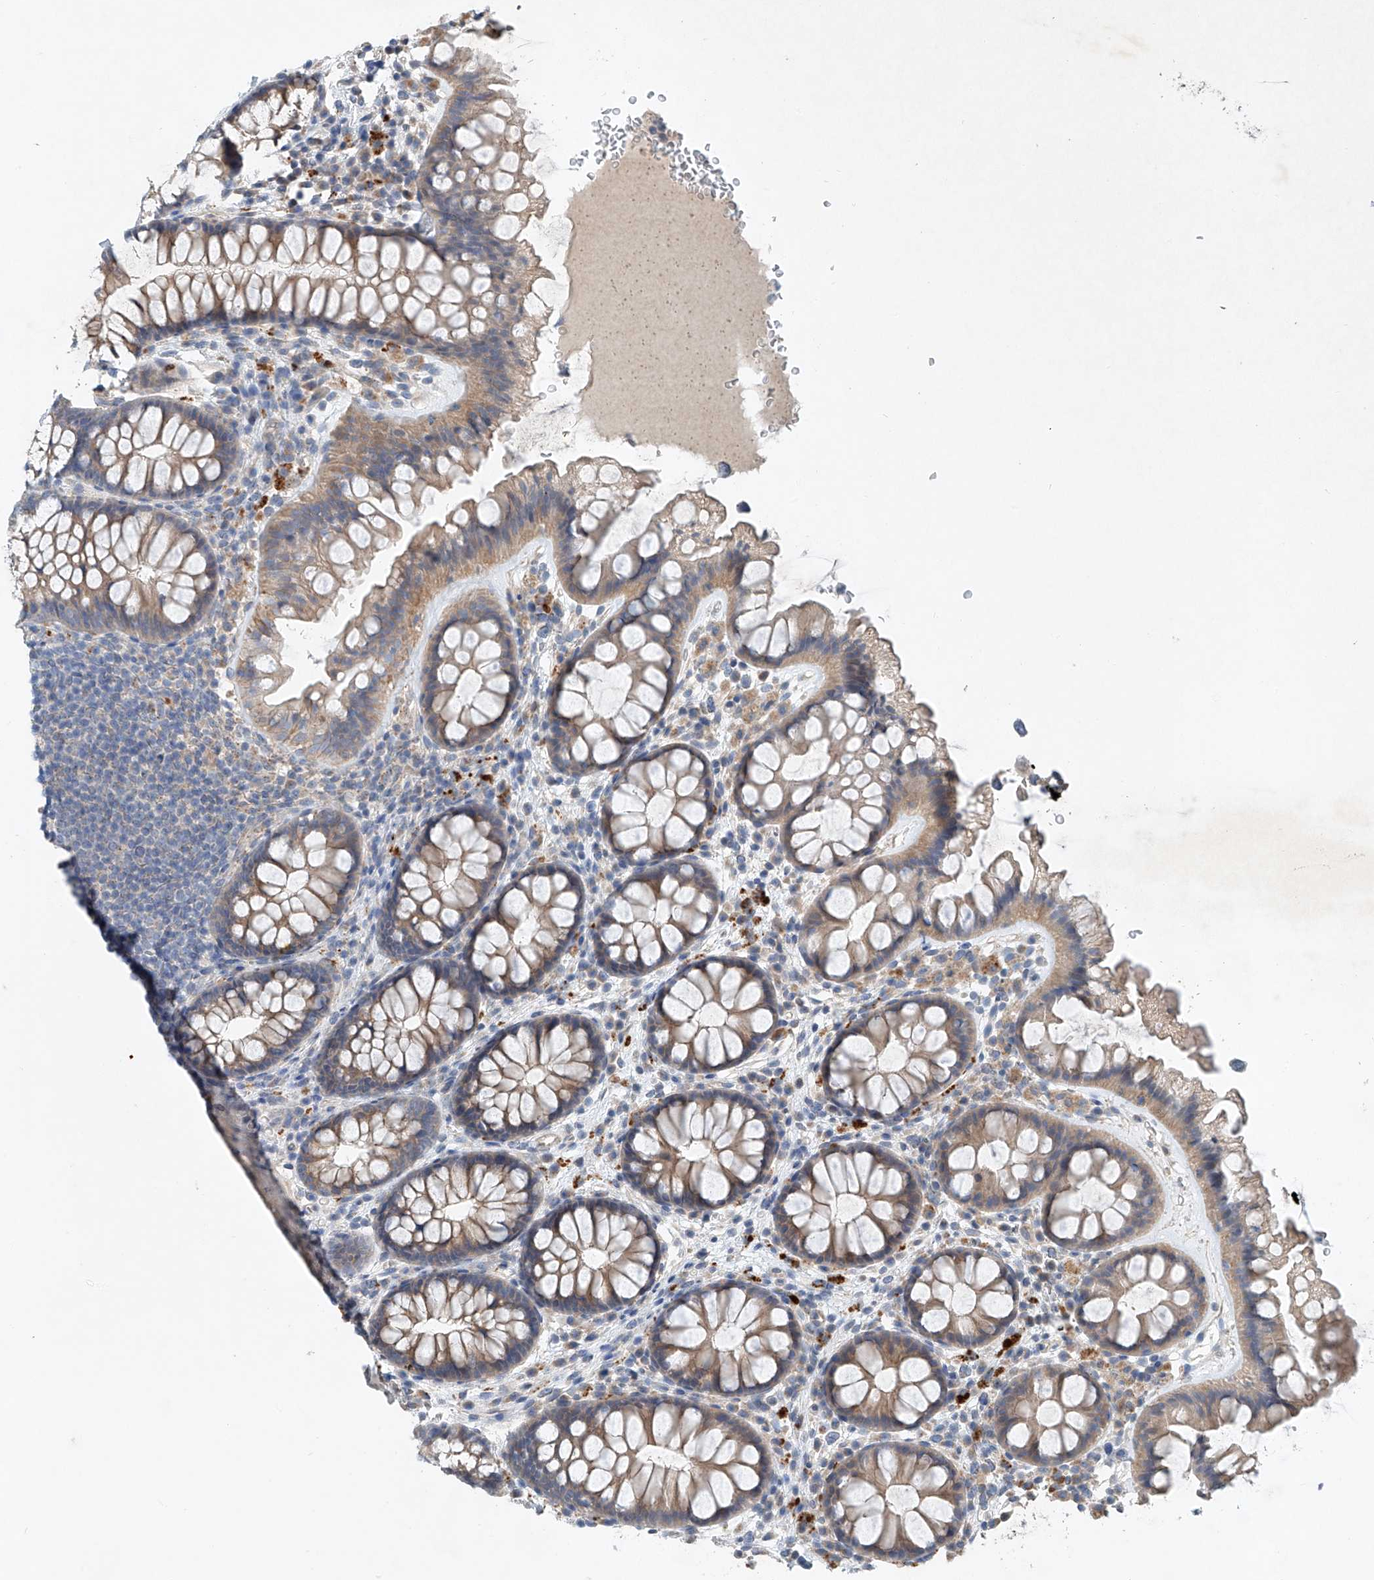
{"staining": {"intensity": "negative", "quantity": "none", "location": "none"}, "tissue": "colon", "cell_type": "Endothelial cells", "image_type": "normal", "snomed": [{"axis": "morphology", "description": "Normal tissue, NOS"}, {"axis": "topography", "description": "Colon"}], "caption": "Immunohistochemical staining of benign colon demonstrates no significant staining in endothelial cells.", "gene": "CEP85L", "patient": {"sex": "female", "age": 62}}